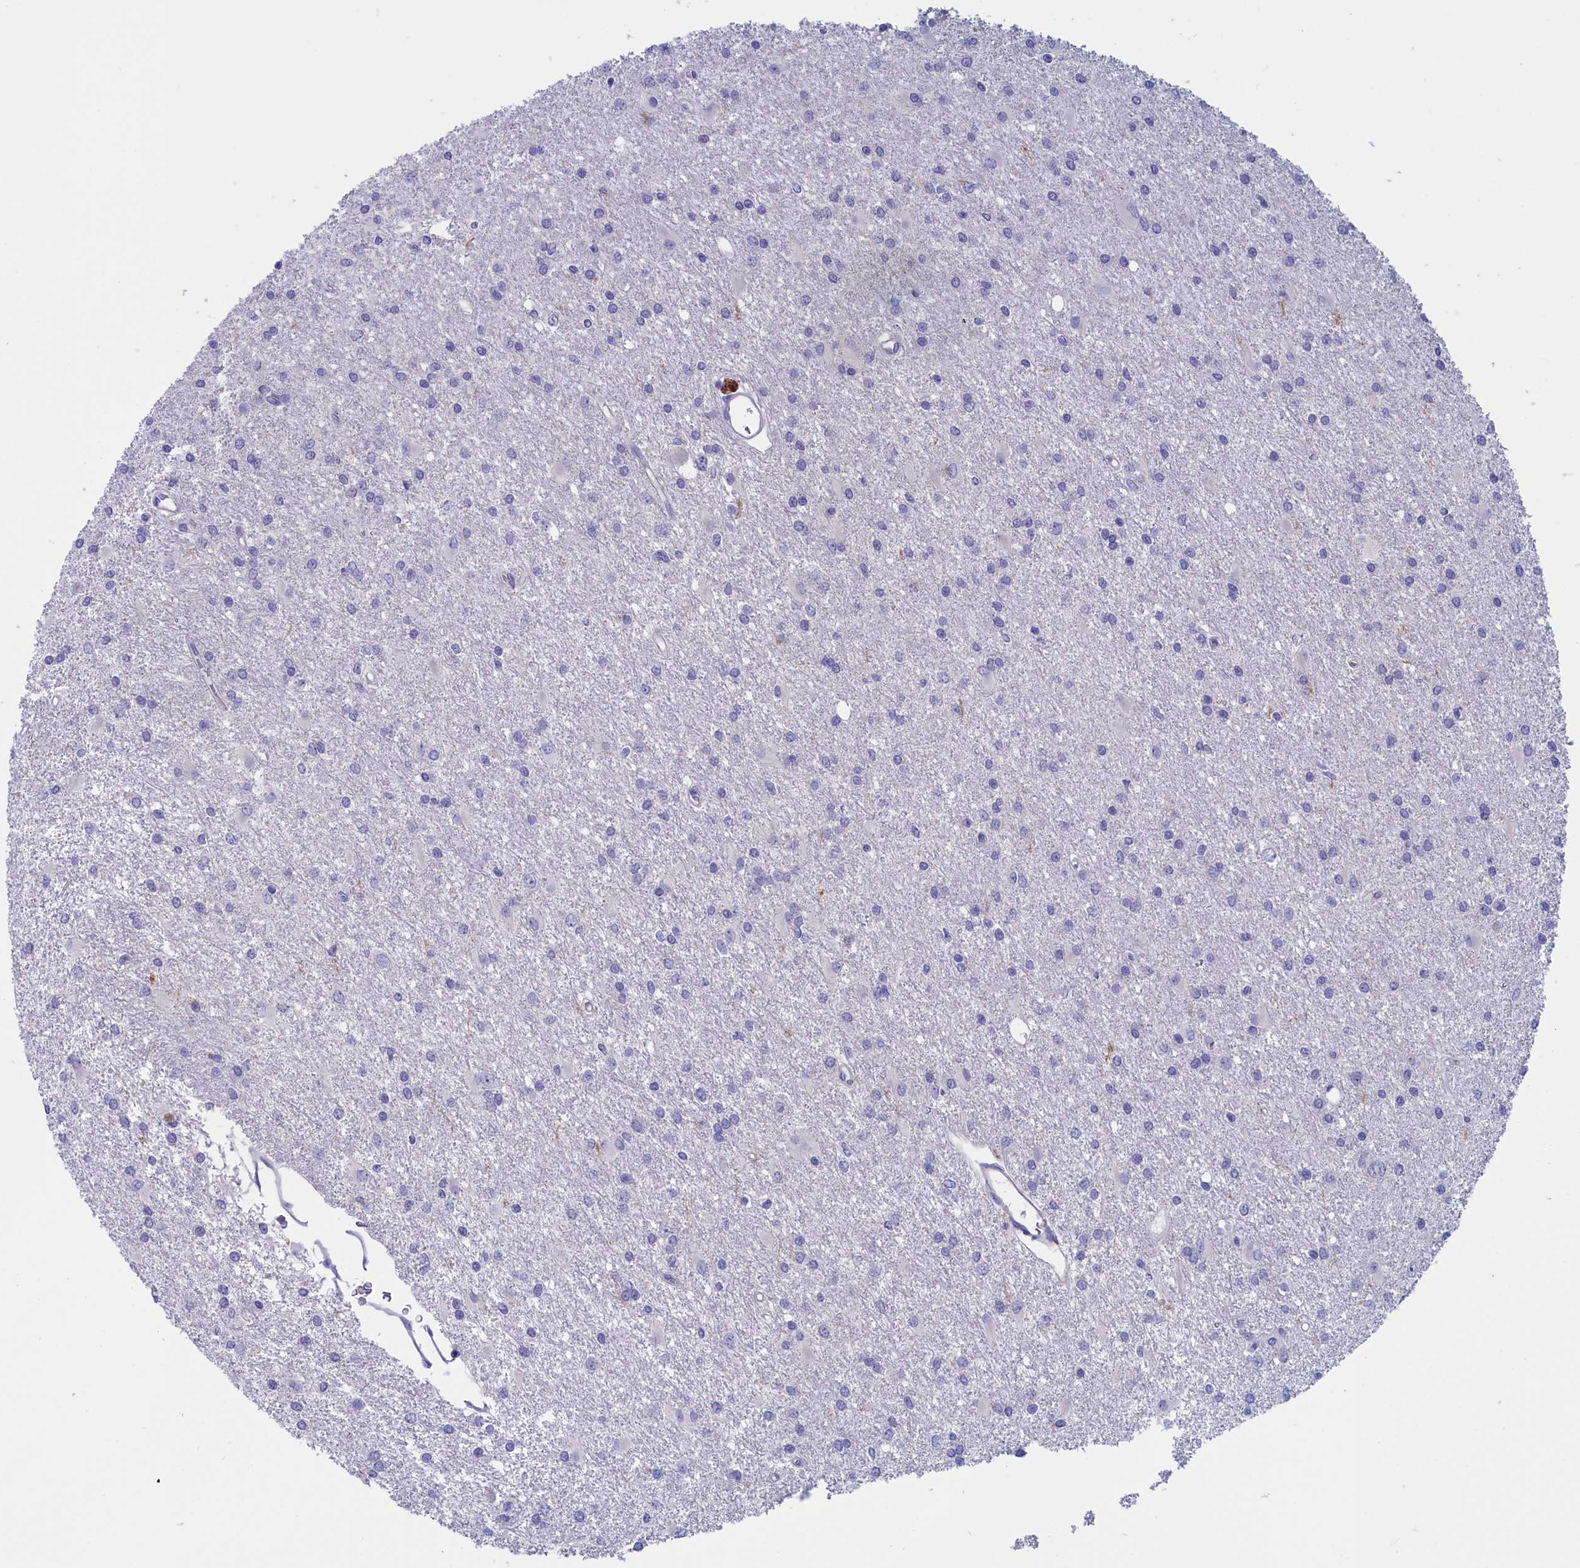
{"staining": {"intensity": "negative", "quantity": "none", "location": "none"}, "tissue": "glioma", "cell_type": "Tumor cells", "image_type": "cancer", "snomed": [{"axis": "morphology", "description": "Glioma, malignant, High grade"}, {"axis": "topography", "description": "Brain"}], "caption": "Immunohistochemical staining of human high-grade glioma (malignant) exhibits no significant staining in tumor cells.", "gene": "VPS35L", "patient": {"sex": "female", "age": 50}}